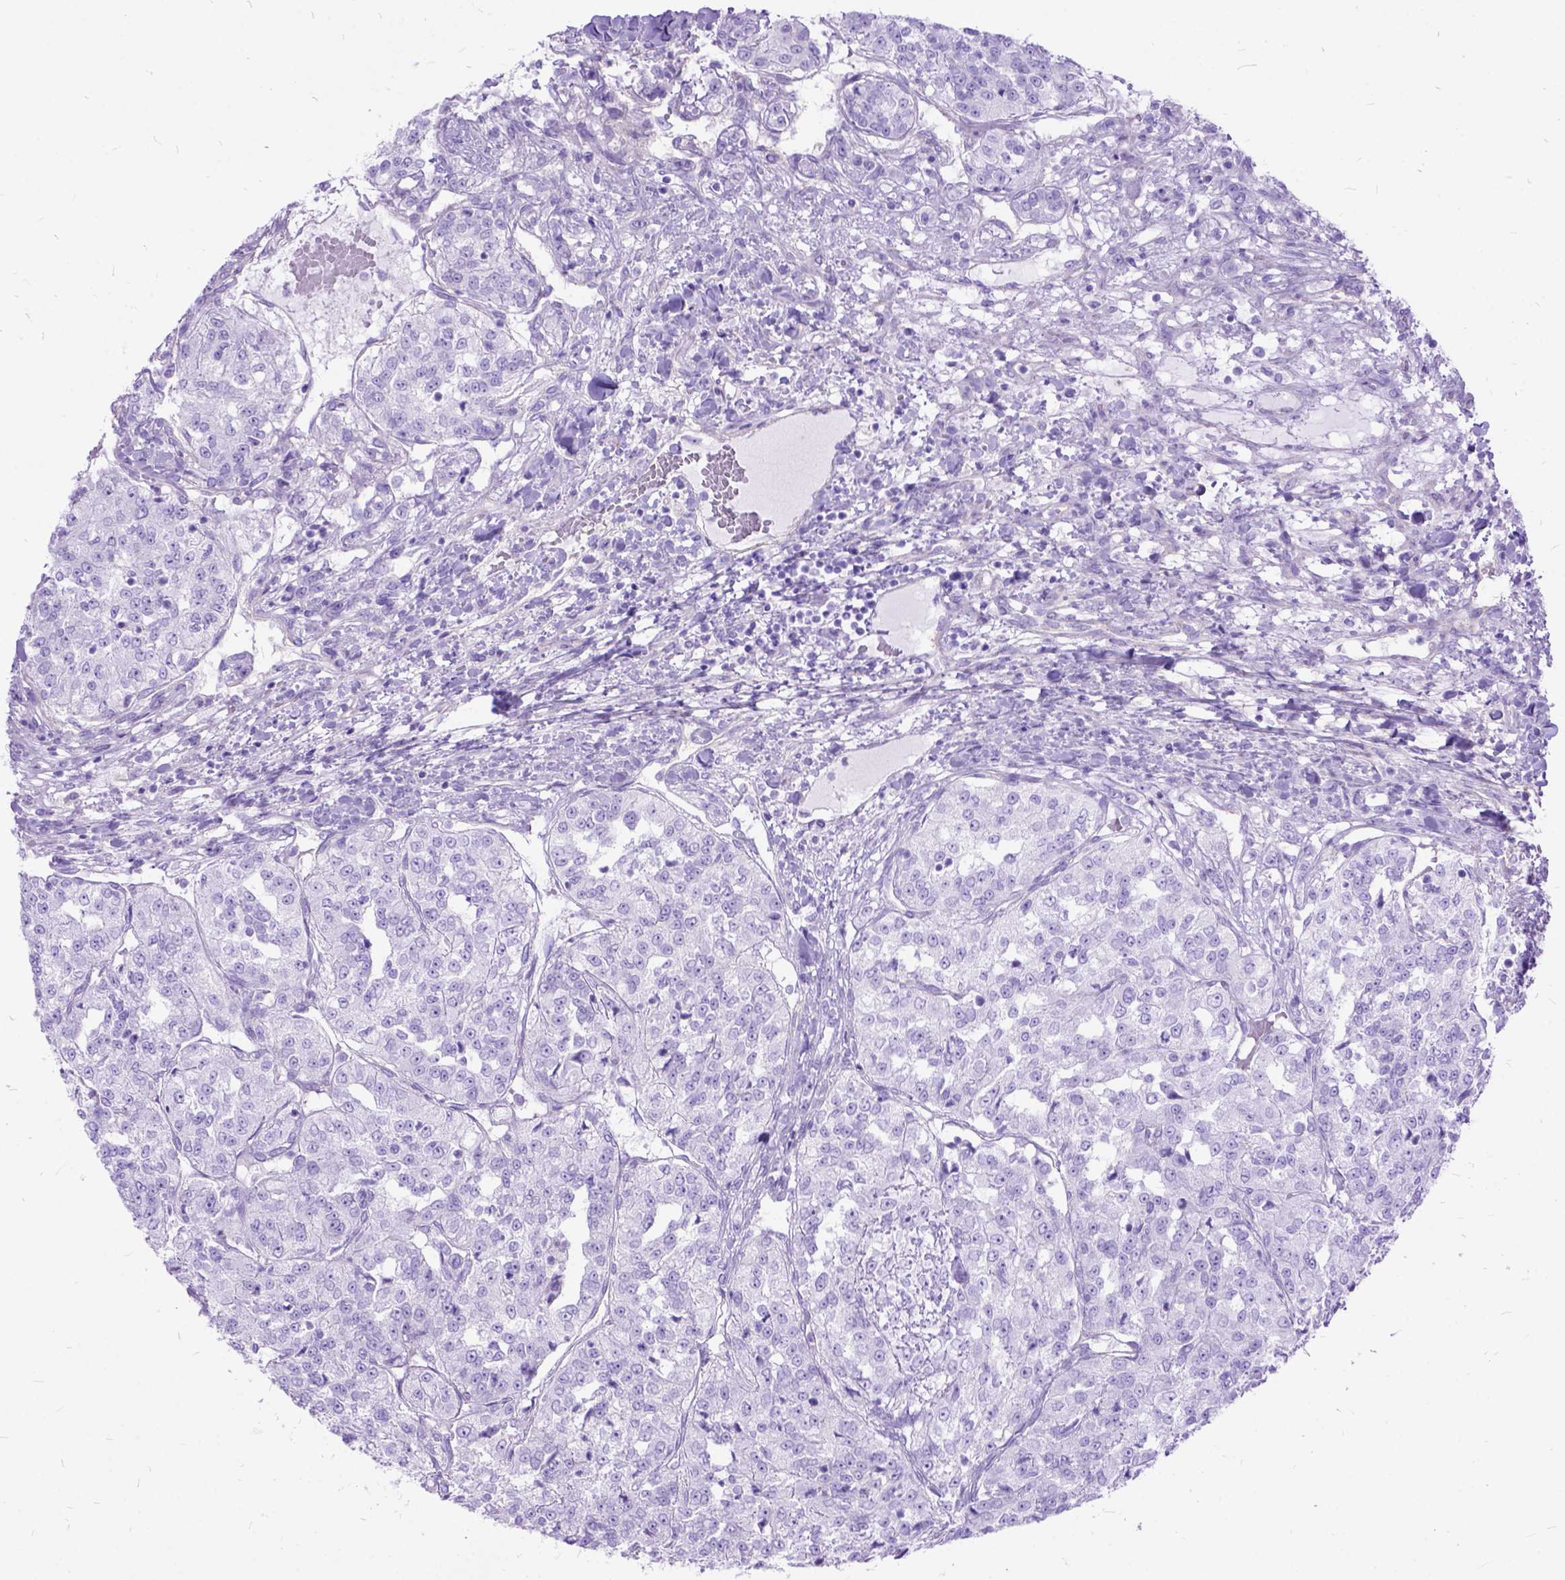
{"staining": {"intensity": "negative", "quantity": "none", "location": "none"}, "tissue": "renal cancer", "cell_type": "Tumor cells", "image_type": "cancer", "snomed": [{"axis": "morphology", "description": "Adenocarcinoma, NOS"}, {"axis": "topography", "description": "Kidney"}], "caption": "Immunohistochemistry photomicrograph of neoplastic tissue: human adenocarcinoma (renal) stained with DAB (3,3'-diaminobenzidine) shows no significant protein staining in tumor cells. Nuclei are stained in blue.", "gene": "ARL9", "patient": {"sex": "female", "age": 63}}